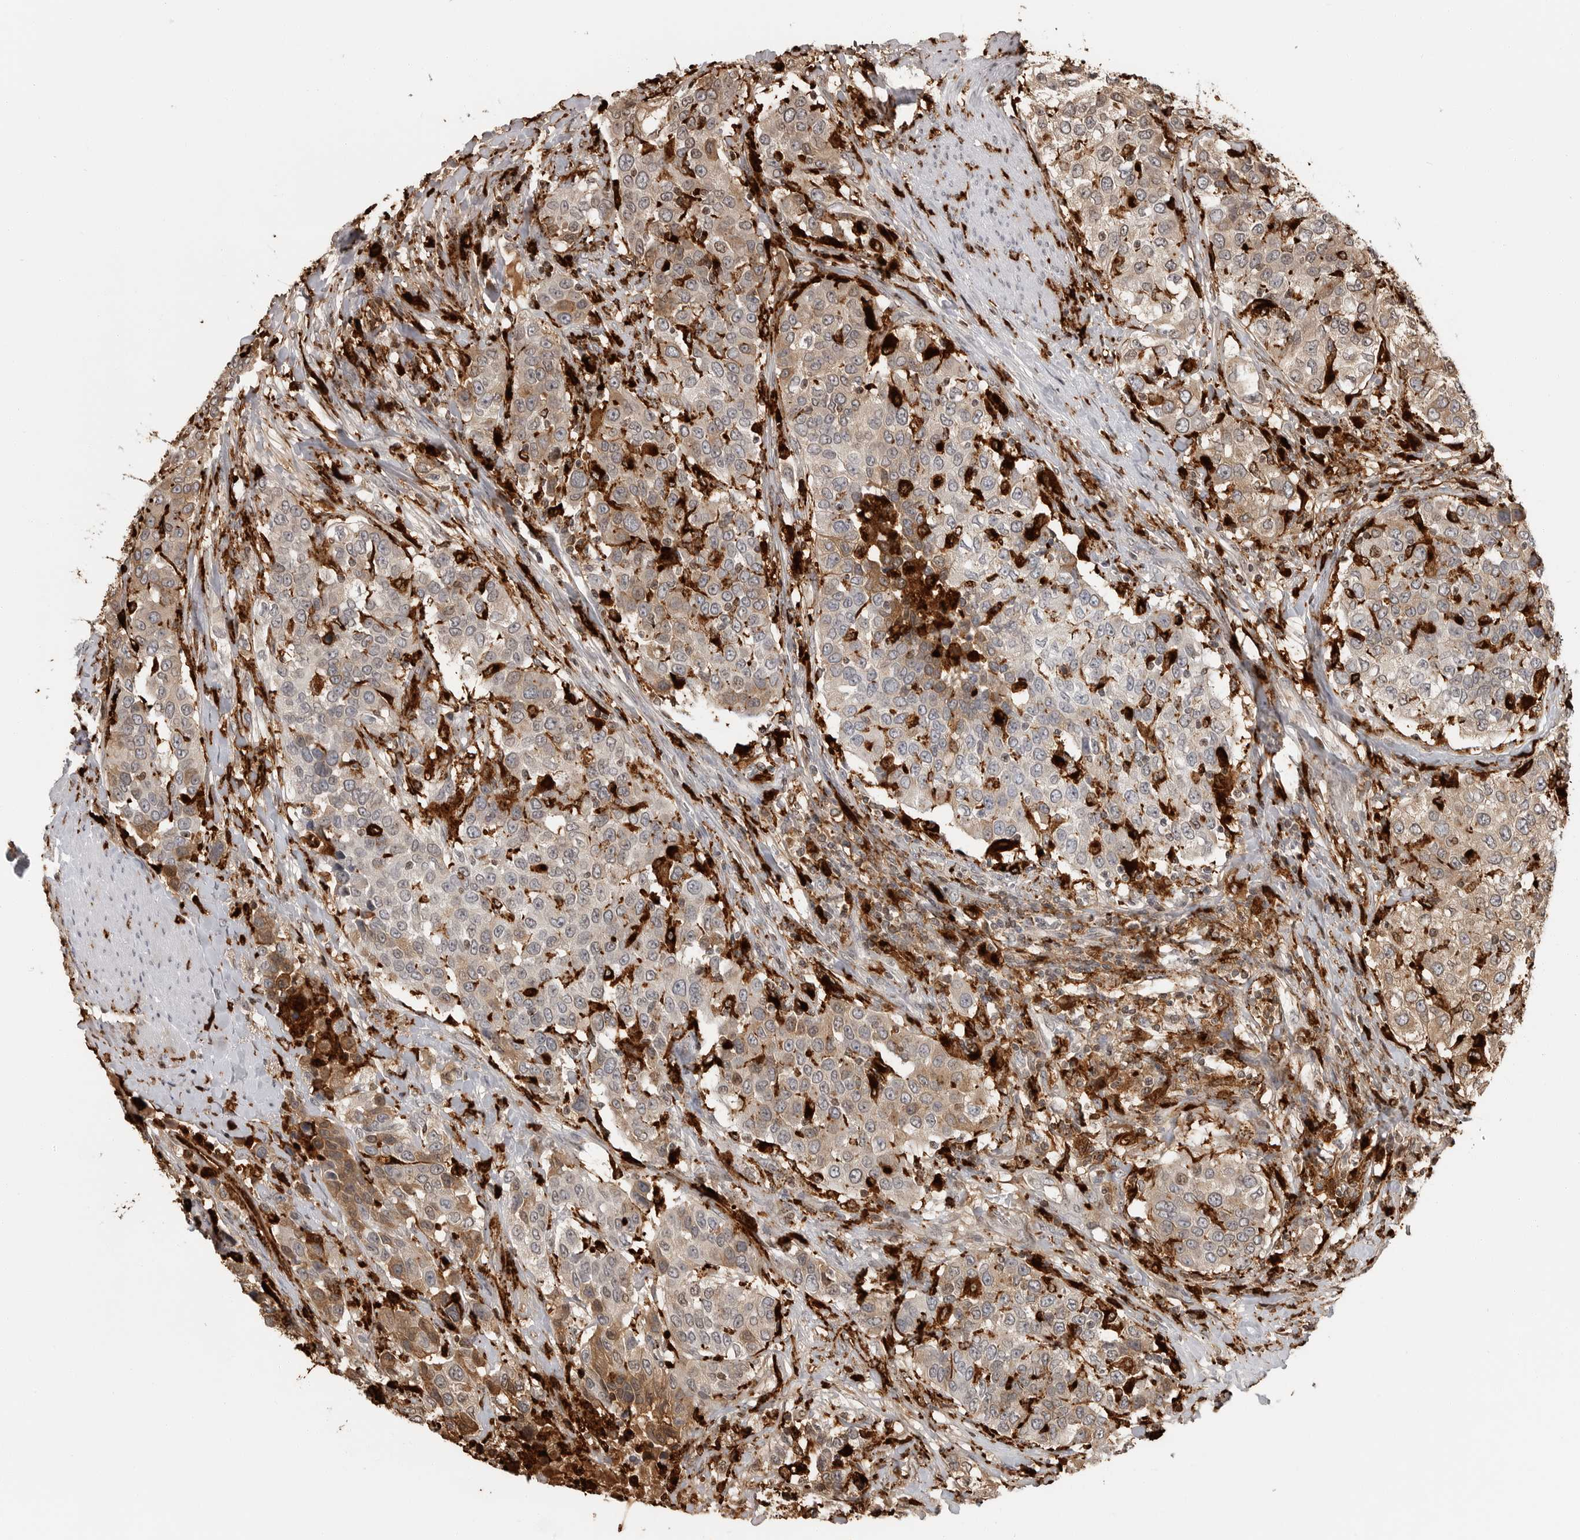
{"staining": {"intensity": "weak", "quantity": "25%-75%", "location": "cytoplasmic/membranous"}, "tissue": "urothelial cancer", "cell_type": "Tumor cells", "image_type": "cancer", "snomed": [{"axis": "morphology", "description": "Urothelial carcinoma, High grade"}, {"axis": "topography", "description": "Urinary bladder"}], "caption": "Immunohistochemical staining of urothelial cancer displays low levels of weak cytoplasmic/membranous protein positivity in approximately 25%-75% of tumor cells.", "gene": "IFI30", "patient": {"sex": "female", "age": 80}}